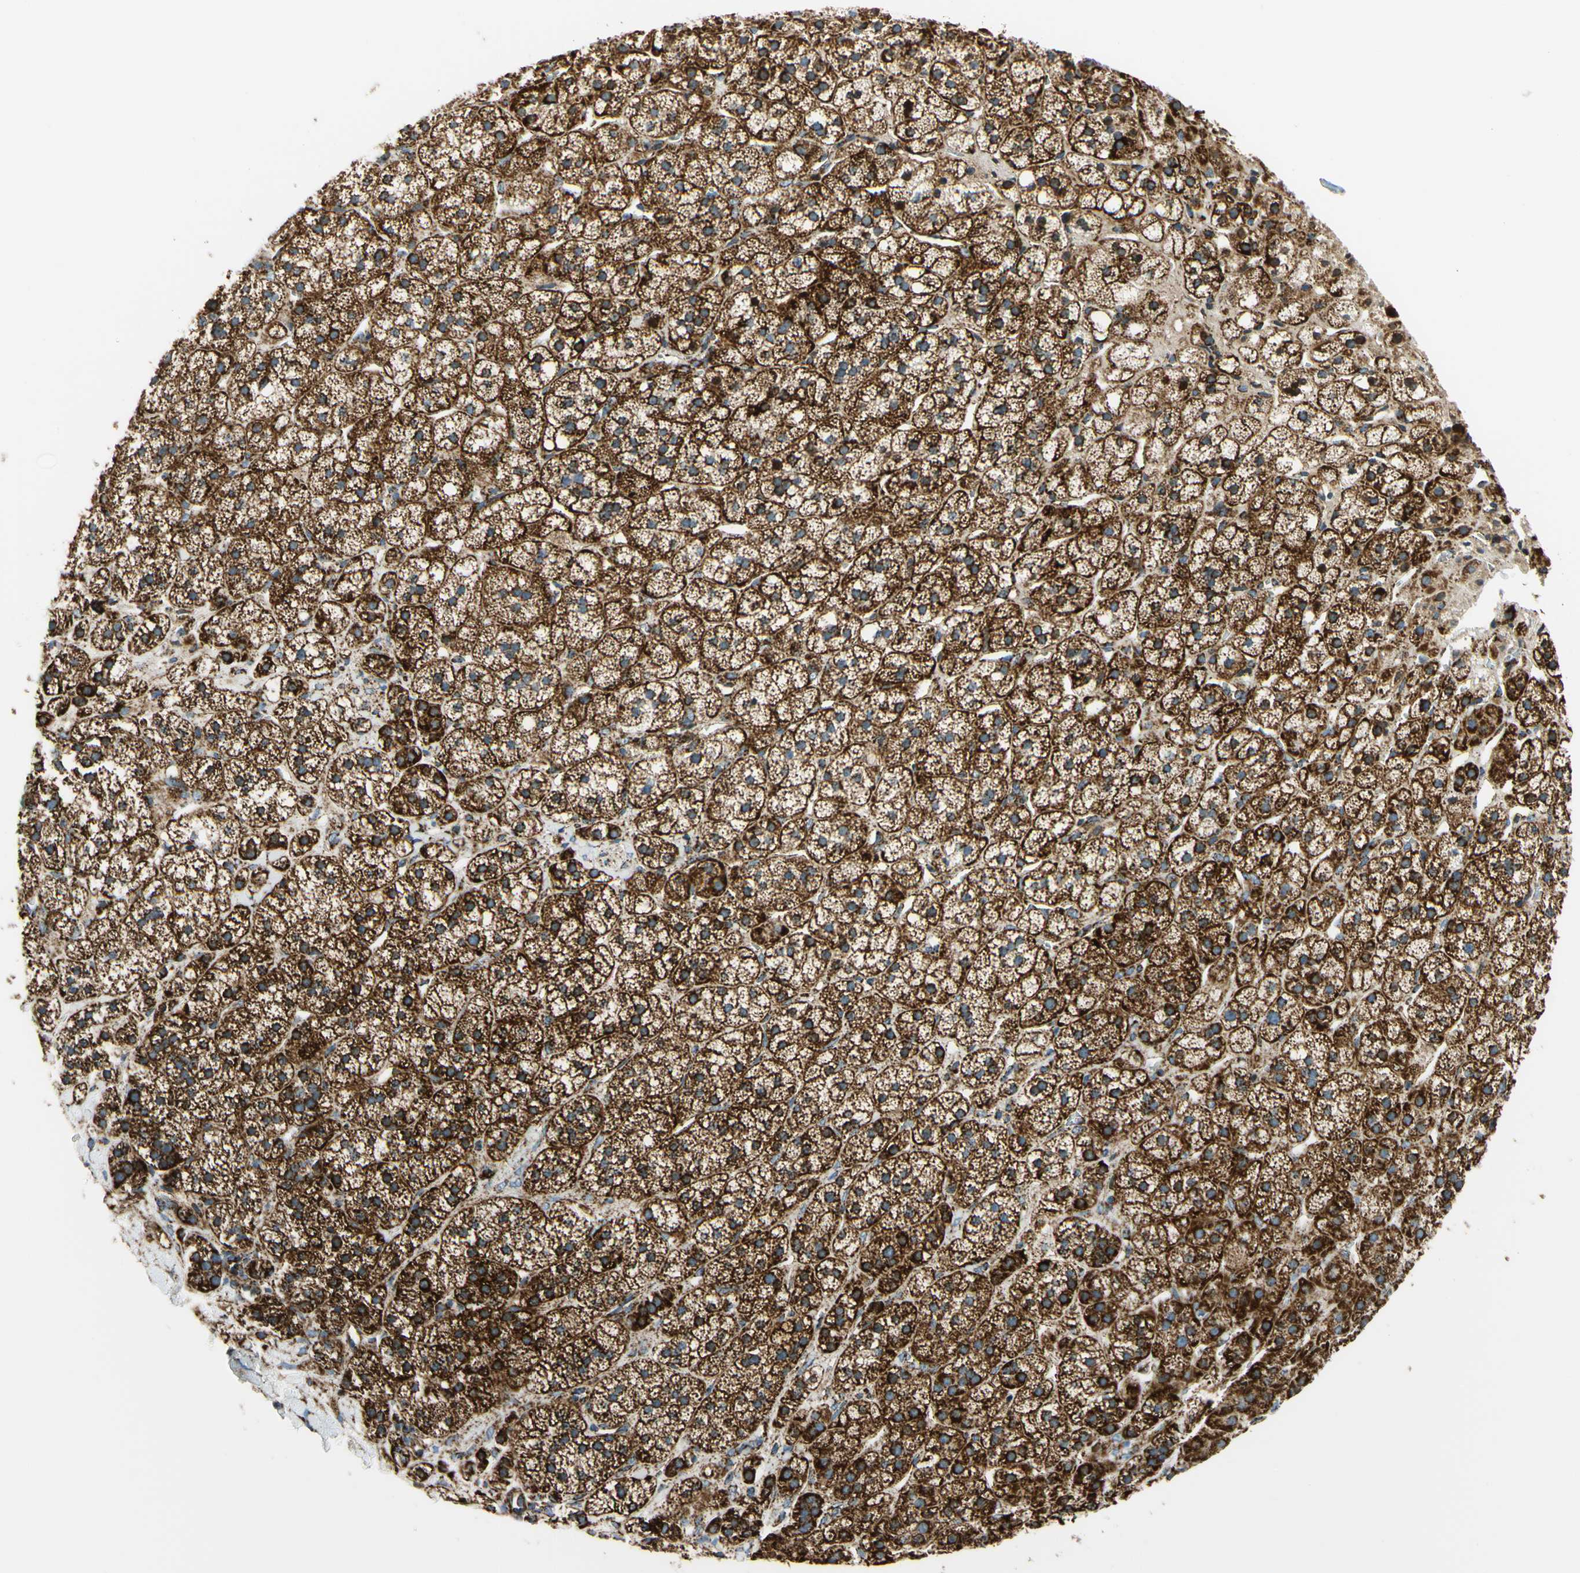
{"staining": {"intensity": "strong", "quantity": ">75%", "location": "cytoplasmic/membranous"}, "tissue": "adrenal gland", "cell_type": "Glandular cells", "image_type": "normal", "snomed": [{"axis": "morphology", "description": "Normal tissue, NOS"}, {"axis": "topography", "description": "Adrenal gland"}], "caption": "Approximately >75% of glandular cells in normal human adrenal gland exhibit strong cytoplasmic/membranous protein staining as visualized by brown immunohistochemical staining.", "gene": "MAVS", "patient": {"sex": "male", "age": 56}}